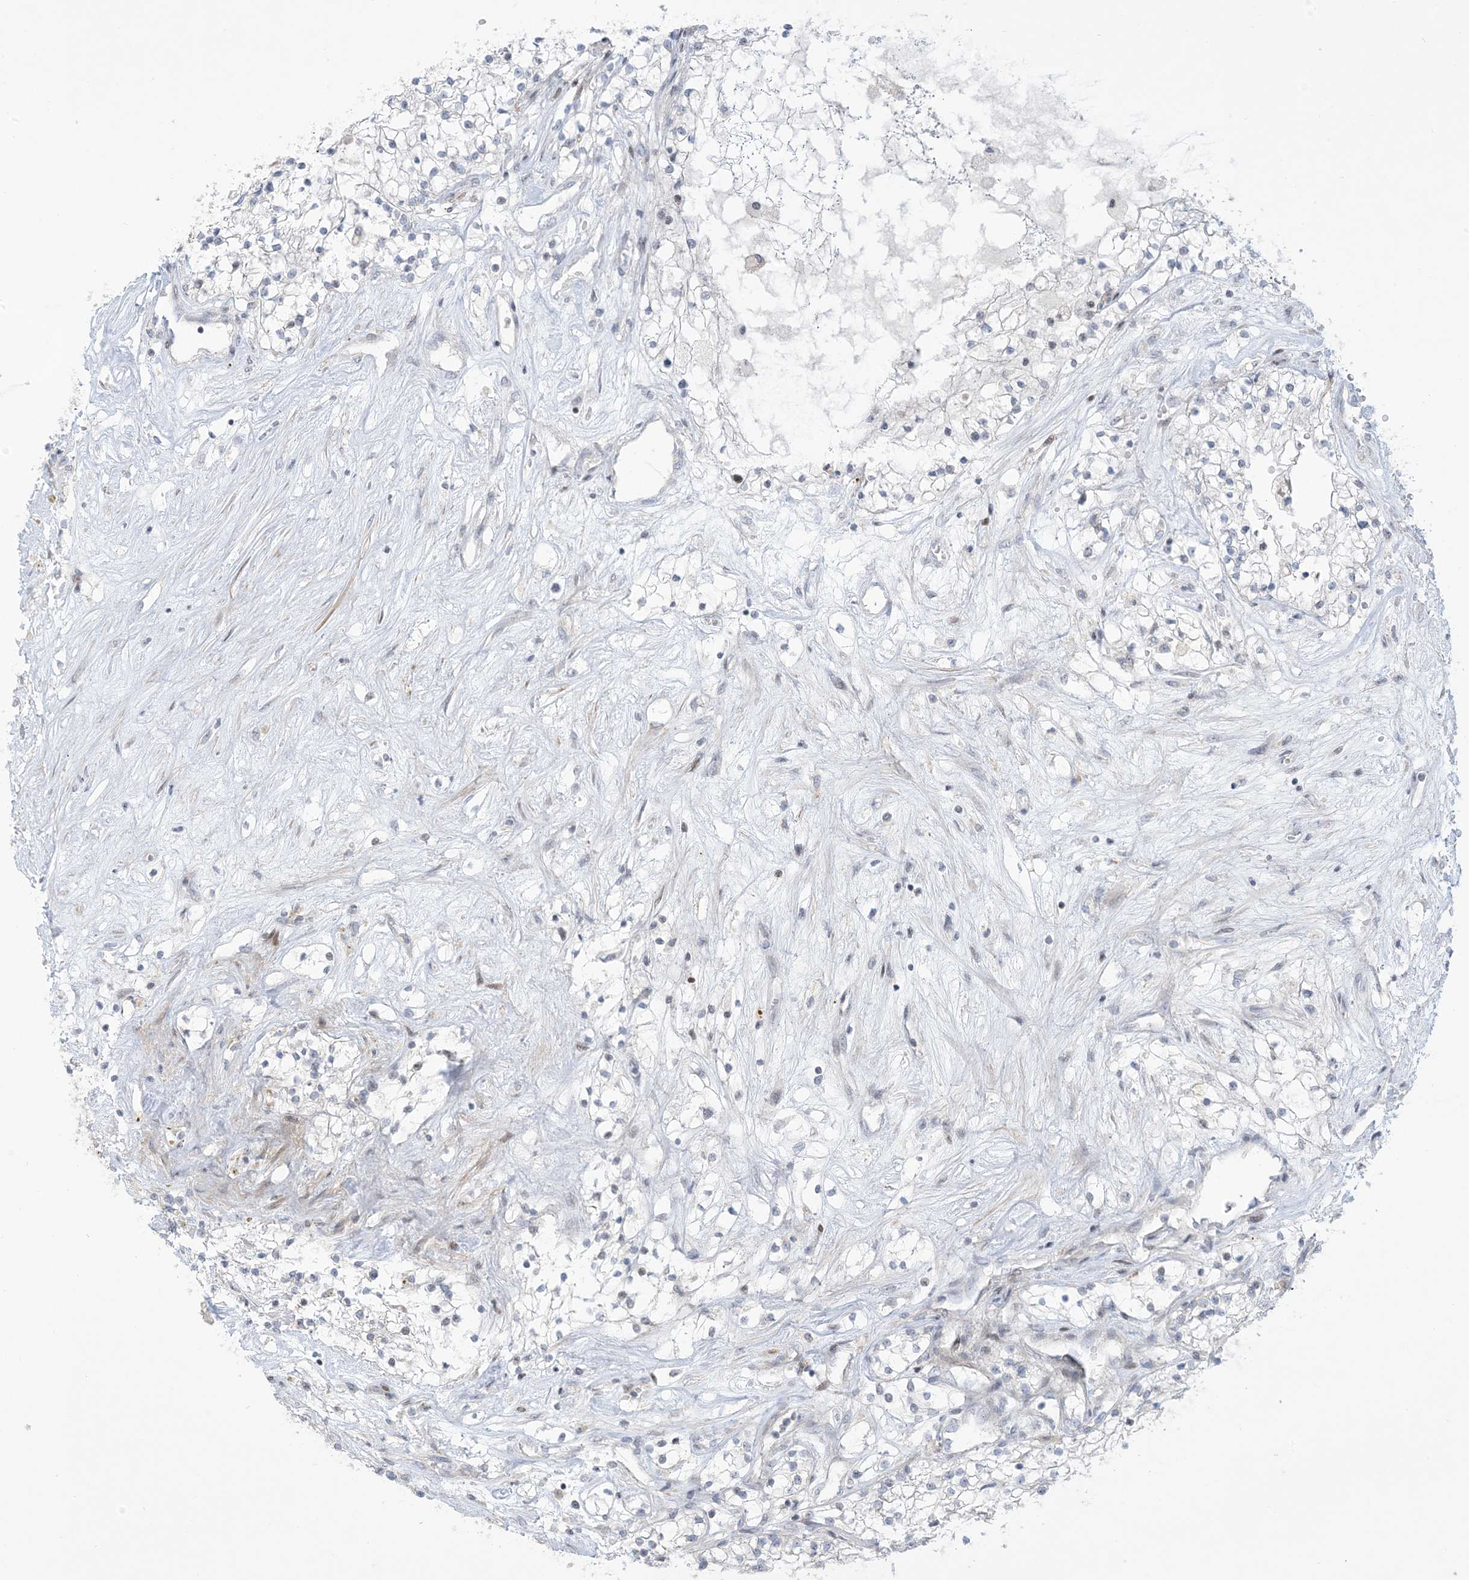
{"staining": {"intensity": "negative", "quantity": "none", "location": "none"}, "tissue": "renal cancer", "cell_type": "Tumor cells", "image_type": "cancer", "snomed": [{"axis": "morphology", "description": "Normal tissue, NOS"}, {"axis": "morphology", "description": "Adenocarcinoma, NOS"}, {"axis": "topography", "description": "Kidney"}], "caption": "Immunohistochemistry of renal cancer exhibits no expression in tumor cells. The staining is performed using DAB brown chromogen with nuclei counter-stained in using hematoxylin.", "gene": "AFTPH", "patient": {"sex": "male", "age": 68}}